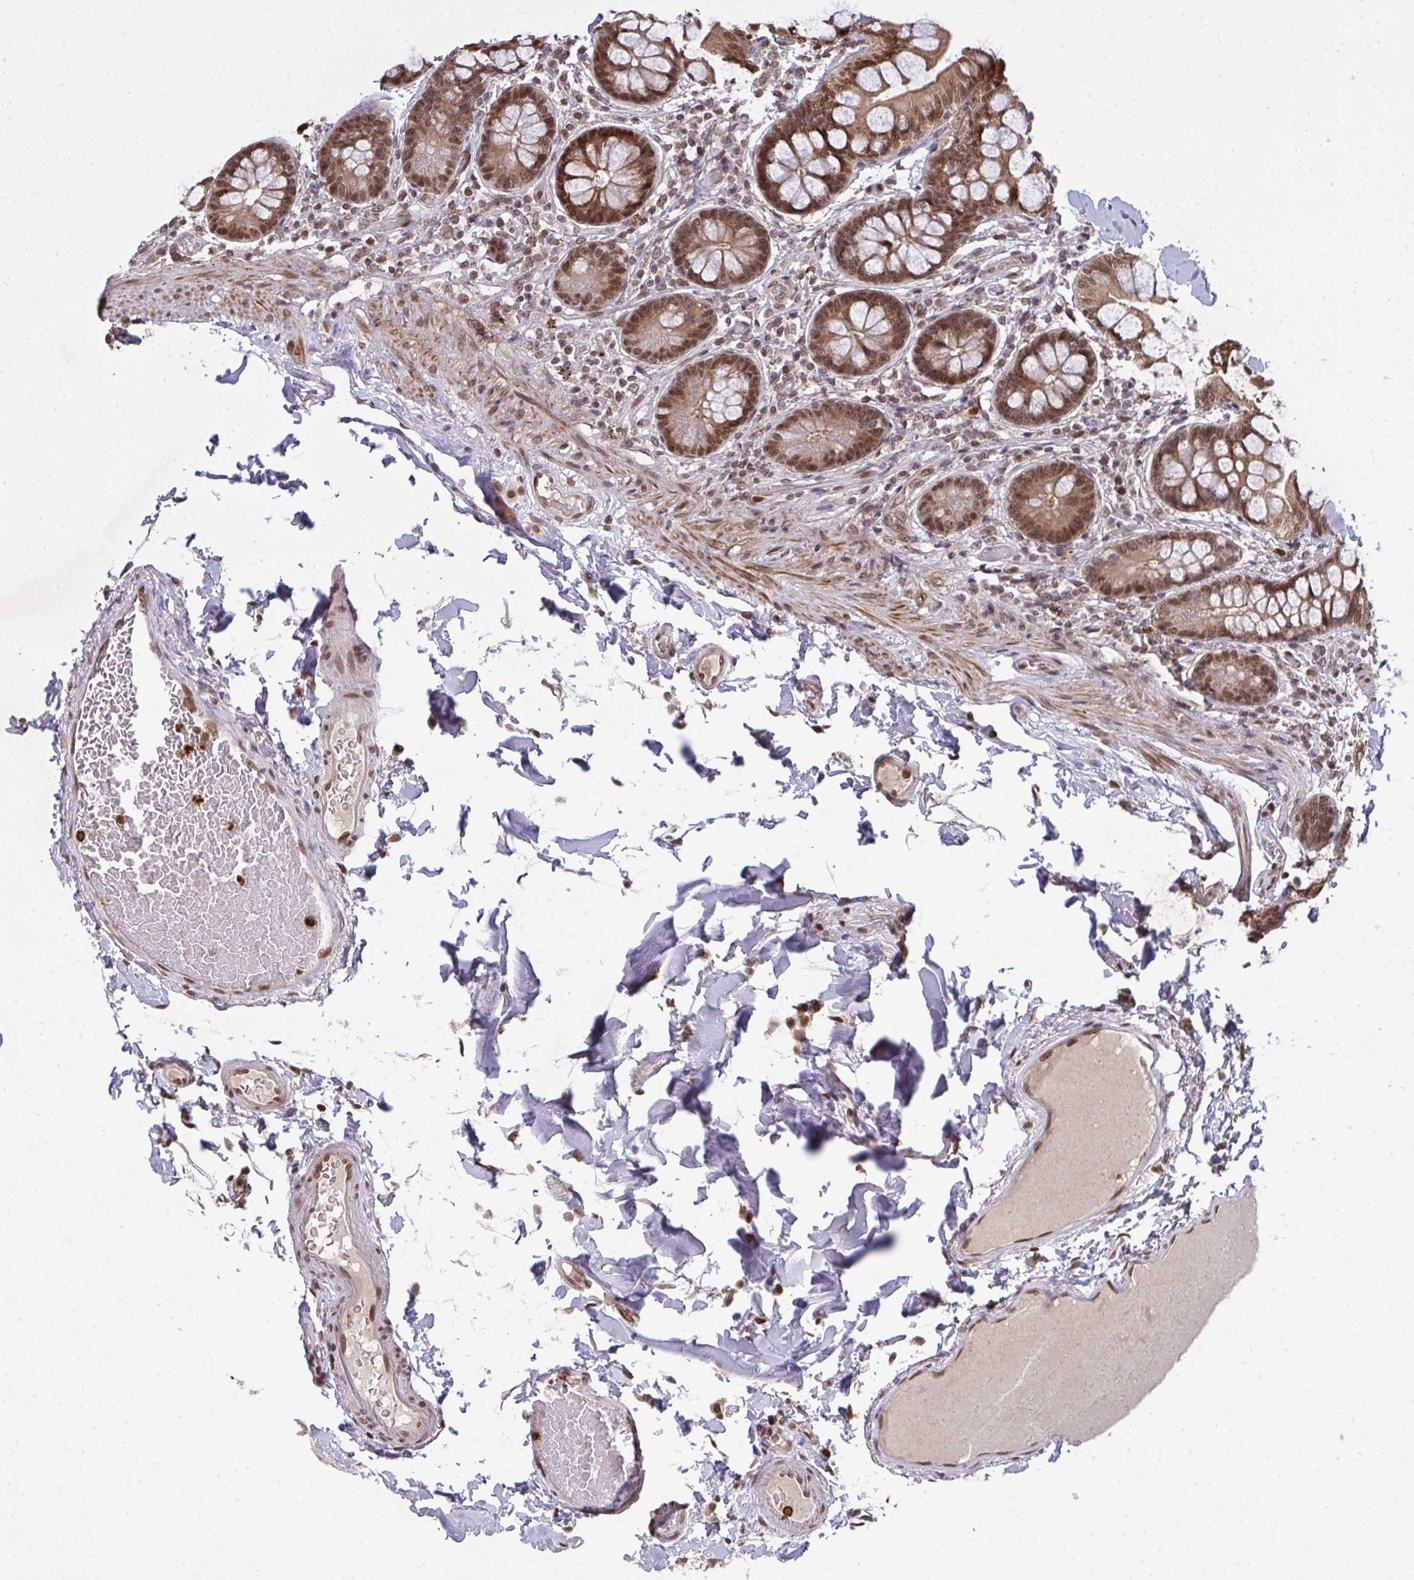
{"staining": {"intensity": "strong", "quantity": ">75%", "location": "cytoplasmic/membranous,nuclear"}, "tissue": "small intestine", "cell_type": "Glandular cells", "image_type": "normal", "snomed": [{"axis": "morphology", "description": "Normal tissue, NOS"}, {"axis": "topography", "description": "Small intestine"}], "caption": "Immunohistochemistry (DAB) staining of benign human small intestine exhibits strong cytoplasmic/membranous,nuclear protein expression in approximately >75% of glandular cells. (Brightfield microscopy of DAB IHC at high magnification).", "gene": "UXT", "patient": {"sex": "male", "age": 70}}